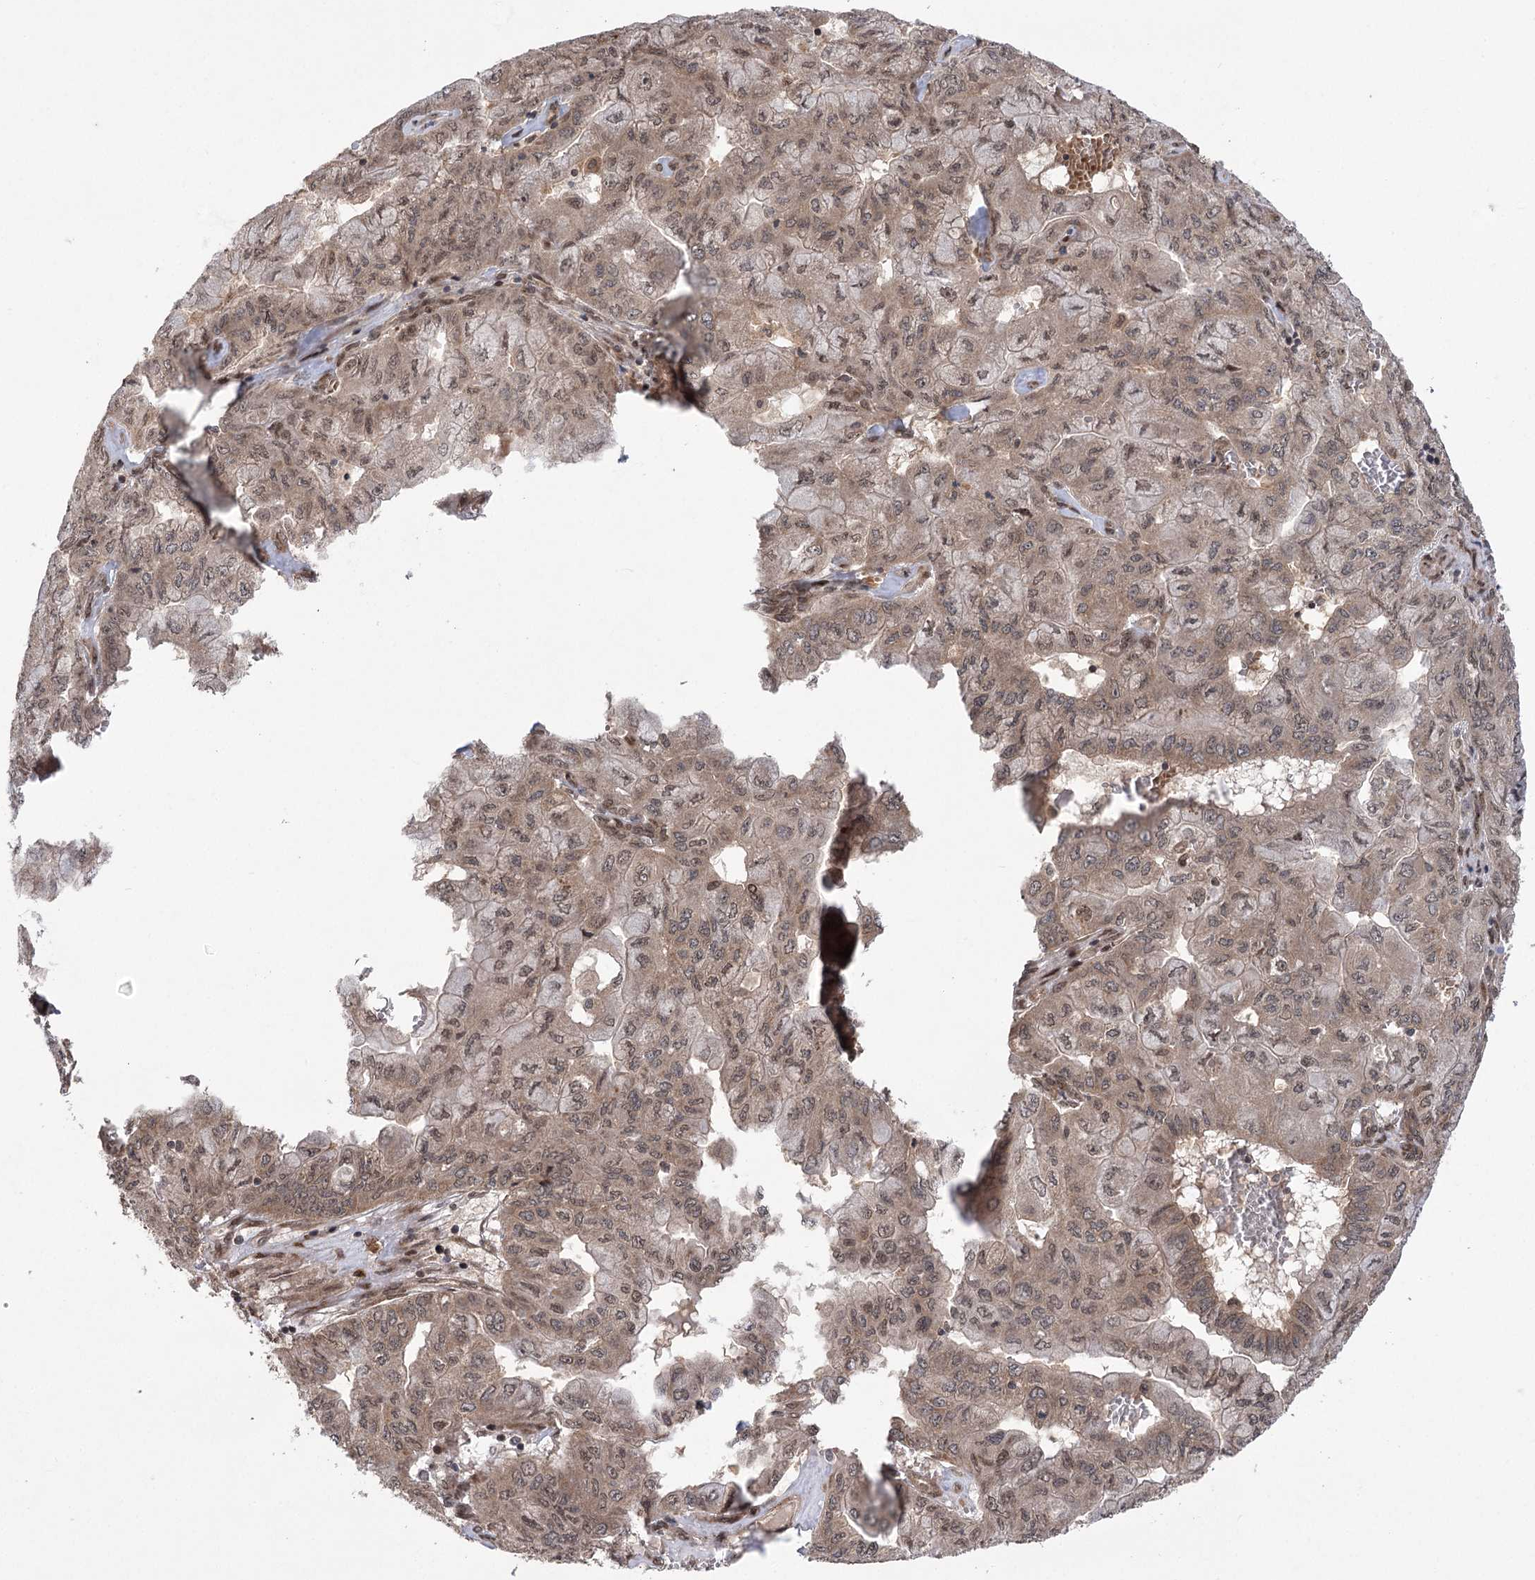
{"staining": {"intensity": "weak", "quantity": "25%-75%", "location": "cytoplasmic/membranous,nuclear"}, "tissue": "pancreatic cancer", "cell_type": "Tumor cells", "image_type": "cancer", "snomed": [{"axis": "morphology", "description": "Adenocarcinoma, NOS"}, {"axis": "topography", "description": "Pancreas"}], "caption": "Protein analysis of pancreatic cancer tissue displays weak cytoplasmic/membranous and nuclear staining in about 25%-75% of tumor cells.", "gene": "TENM2", "patient": {"sex": "male", "age": 51}}